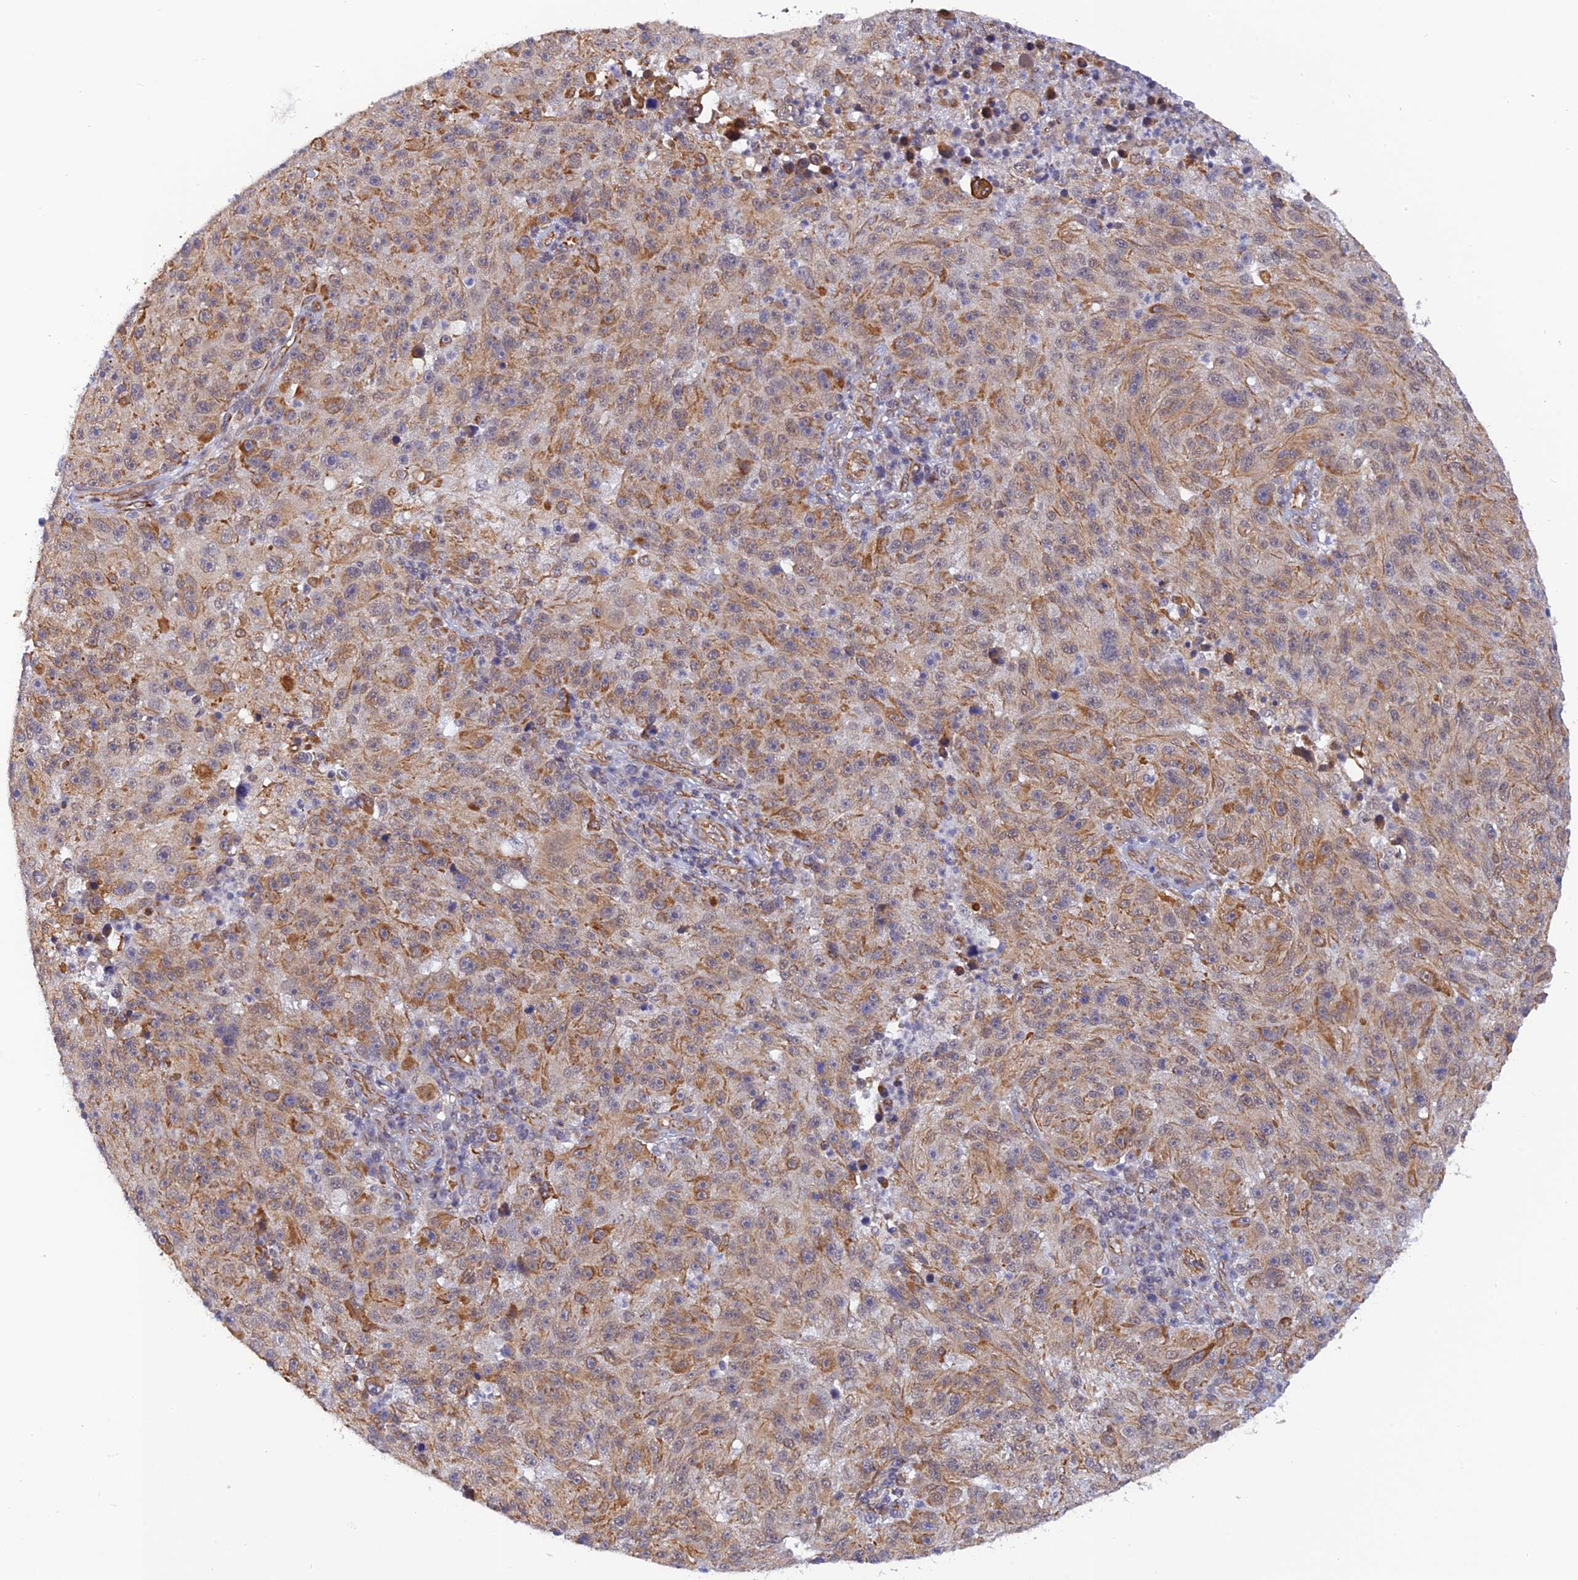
{"staining": {"intensity": "moderate", "quantity": "25%-75%", "location": "cytoplasmic/membranous"}, "tissue": "melanoma", "cell_type": "Tumor cells", "image_type": "cancer", "snomed": [{"axis": "morphology", "description": "Malignant melanoma, NOS"}, {"axis": "topography", "description": "Skin"}], "caption": "Malignant melanoma was stained to show a protein in brown. There is medium levels of moderate cytoplasmic/membranous positivity in approximately 25%-75% of tumor cells. (DAB IHC, brown staining for protein, blue staining for nuclei).", "gene": "PAGR1", "patient": {"sex": "male", "age": 53}}